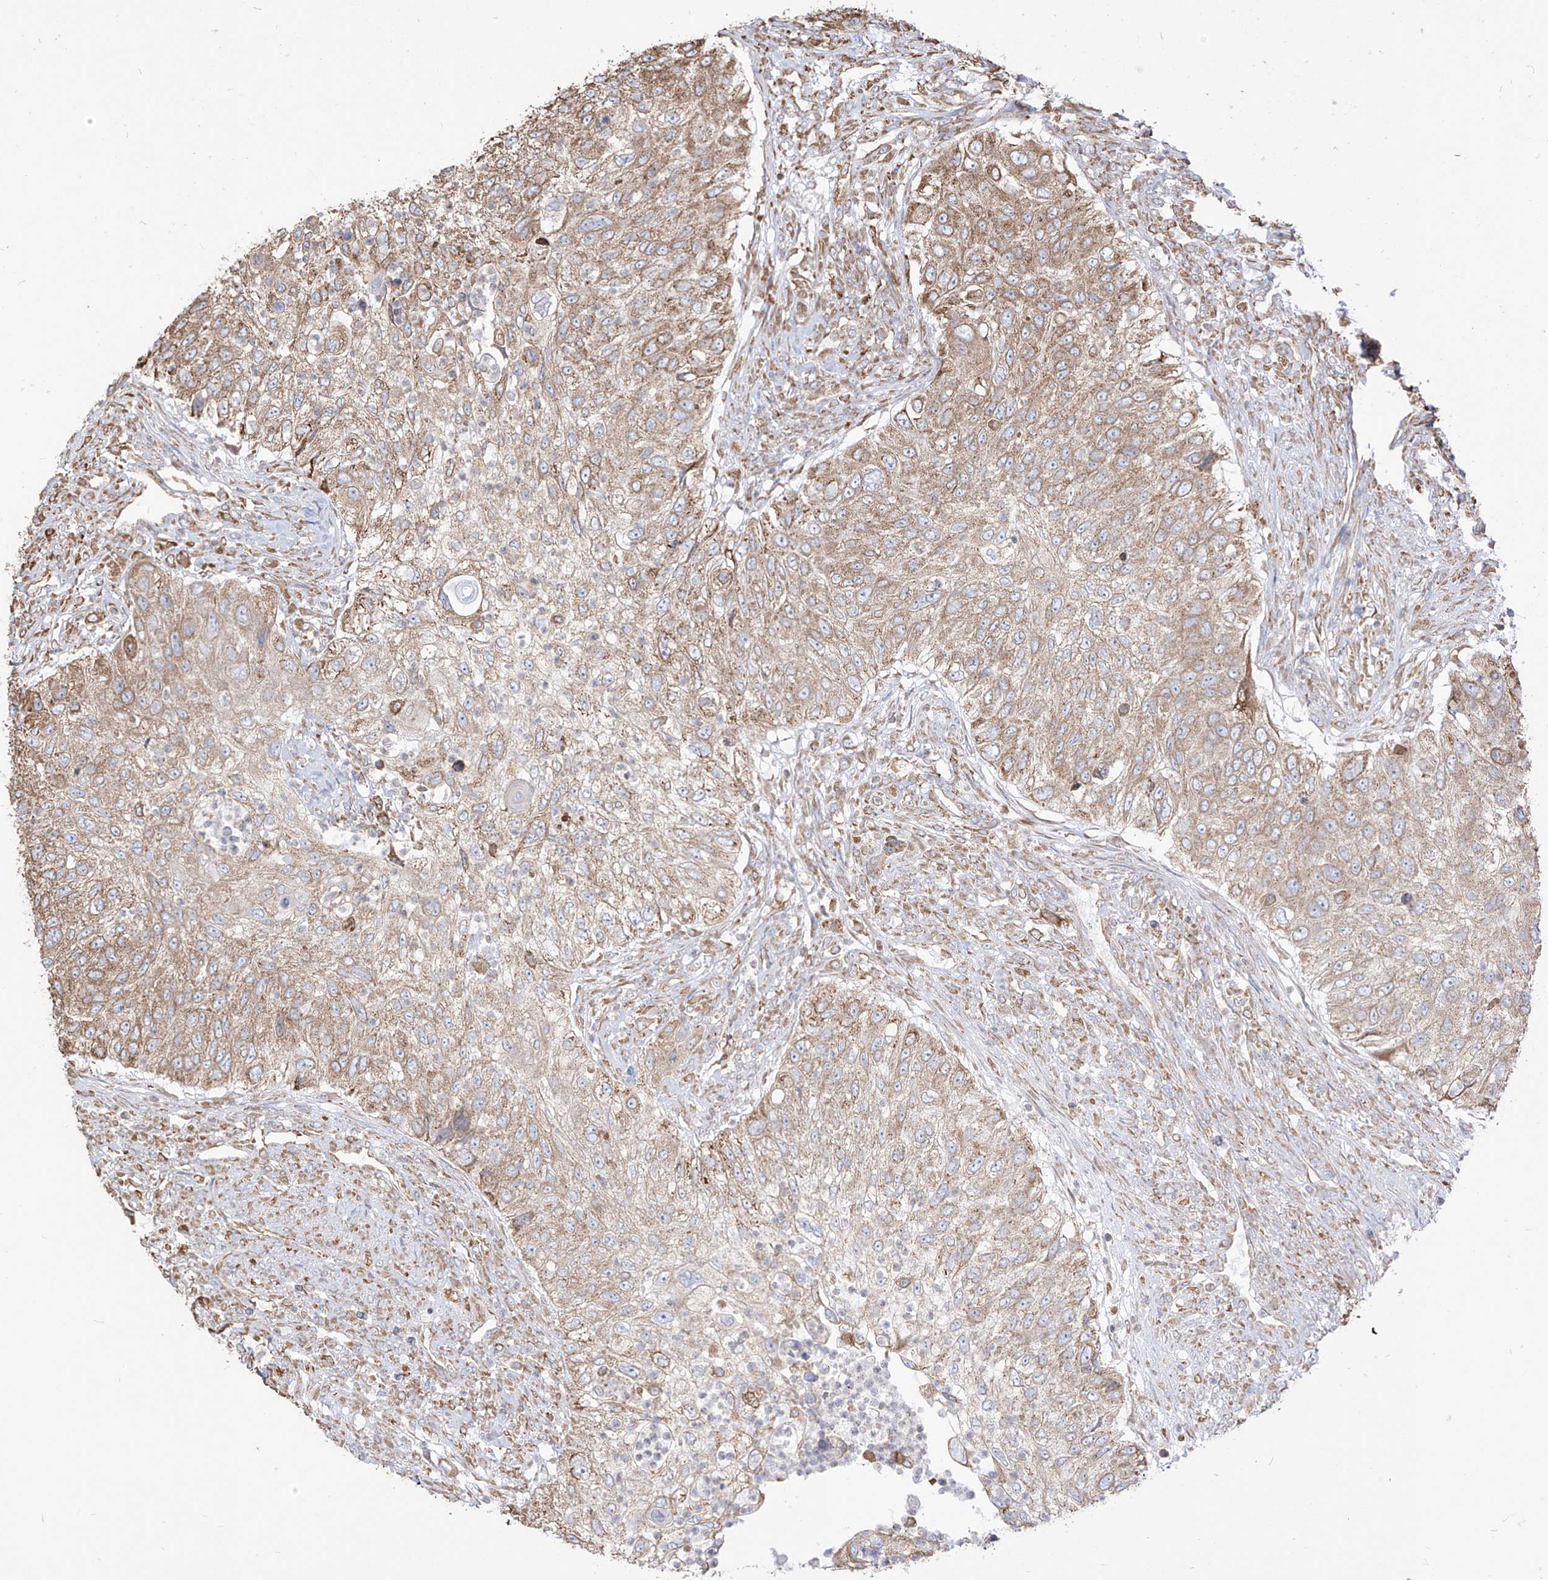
{"staining": {"intensity": "moderate", "quantity": ">75%", "location": "cytoplasmic/membranous"}, "tissue": "urothelial cancer", "cell_type": "Tumor cells", "image_type": "cancer", "snomed": [{"axis": "morphology", "description": "Urothelial carcinoma, High grade"}, {"axis": "topography", "description": "Urinary bladder"}], "caption": "Tumor cells demonstrate moderate cytoplasmic/membranous positivity in approximately >75% of cells in urothelial cancer. Nuclei are stained in blue.", "gene": "PDIA6", "patient": {"sex": "female", "age": 60}}